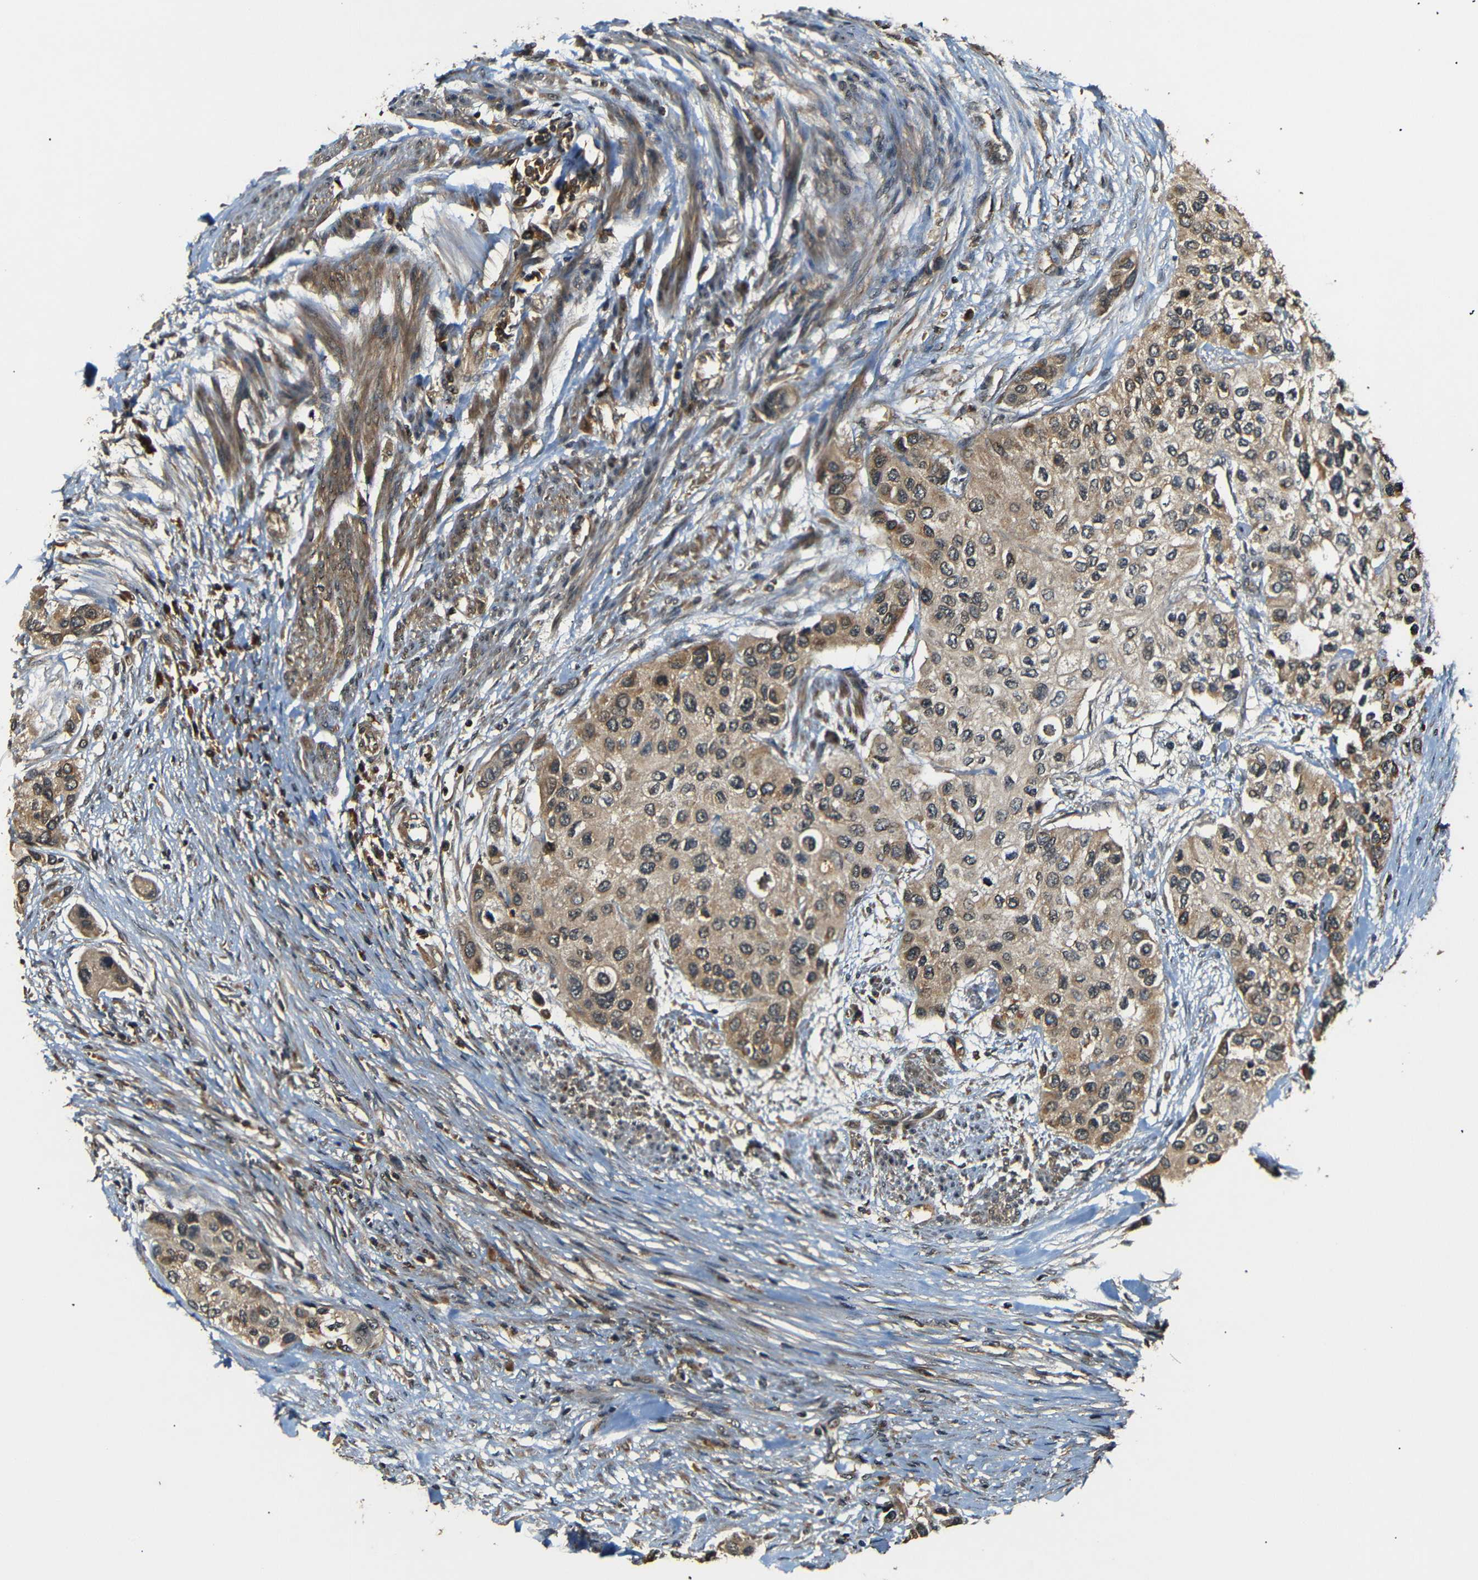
{"staining": {"intensity": "moderate", "quantity": ">75%", "location": "cytoplasmic/membranous"}, "tissue": "urothelial cancer", "cell_type": "Tumor cells", "image_type": "cancer", "snomed": [{"axis": "morphology", "description": "Urothelial carcinoma, High grade"}, {"axis": "topography", "description": "Urinary bladder"}], "caption": "Immunohistochemistry (IHC) histopathology image of neoplastic tissue: high-grade urothelial carcinoma stained using IHC displays medium levels of moderate protein expression localized specifically in the cytoplasmic/membranous of tumor cells, appearing as a cytoplasmic/membranous brown color.", "gene": "TANK", "patient": {"sex": "female", "age": 56}}